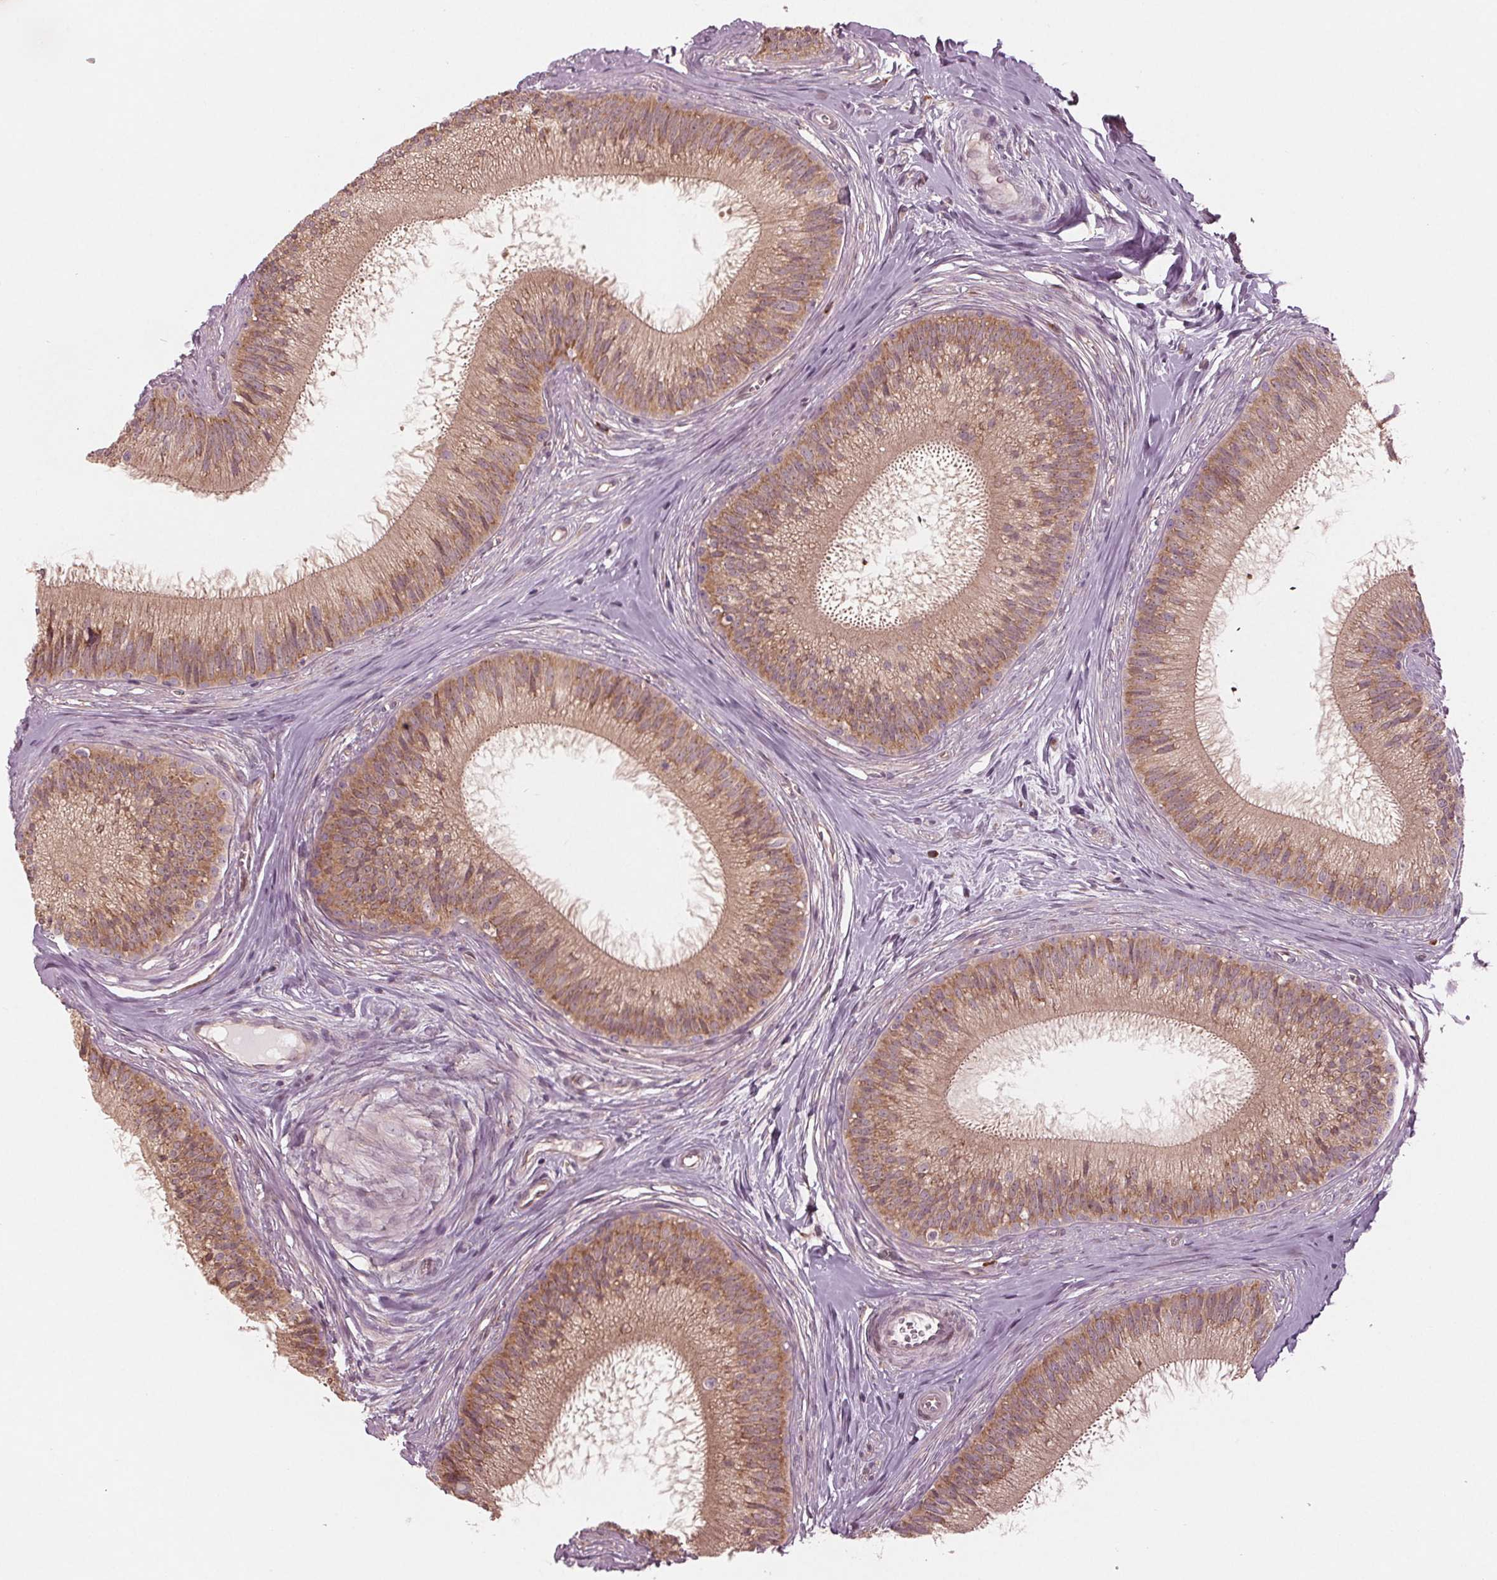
{"staining": {"intensity": "moderate", "quantity": ">75%", "location": "cytoplasmic/membranous"}, "tissue": "epididymis", "cell_type": "Glandular cells", "image_type": "normal", "snomed": [{"axis": "morphology", "description": "Normal tissue, NOS"}, {"axis": "topography", "description": "Epididymis"}], "caption": "High-magnification brightfield microscopy of unremarkable epididymis stained with DAB (brown) and counterstained with hematoxylin (blue). glandular cells exhibit moderate cytoplasmic/membranous positivity is identified in approximately>75% of cells.", "gene": "CMIP", "patient": {"sex": "male", "age": 24}}